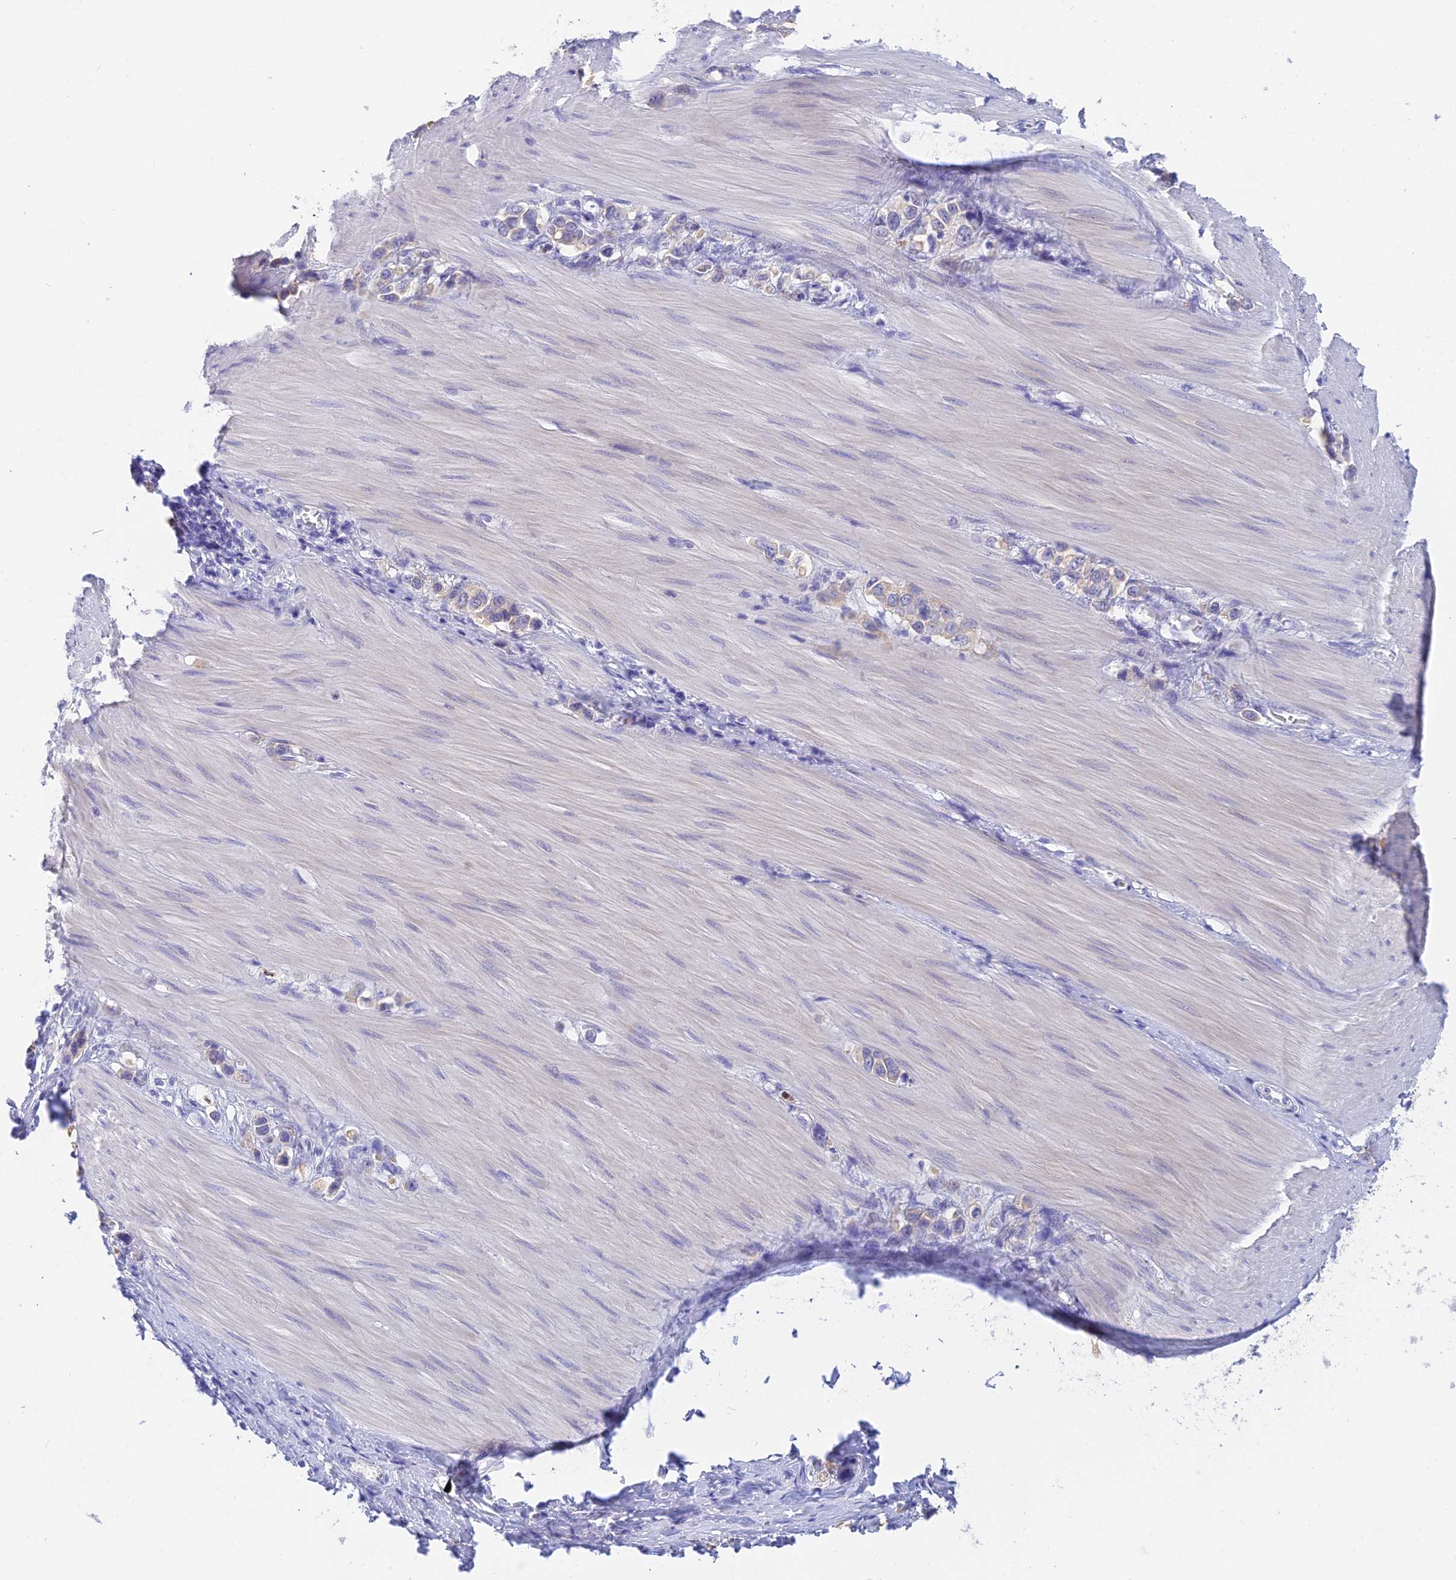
{"staining": {"intensity": "negative", "quantity": "none", "location": "none"}, "tissue": "stomach cancer", "cell_type": "Tumor cells", "image_type": "cancer", "snomed": [{"axis": "morphology", "description": "Adenocarcinoma, NOS"}, {"axis": "topography", "description": "Stomach"}], "caption": "IHC of human stomach cancer demonstrates no positivity in tumor cells.", "gene": "INTS13", "patient": {"sex": "female", "age": 65}}